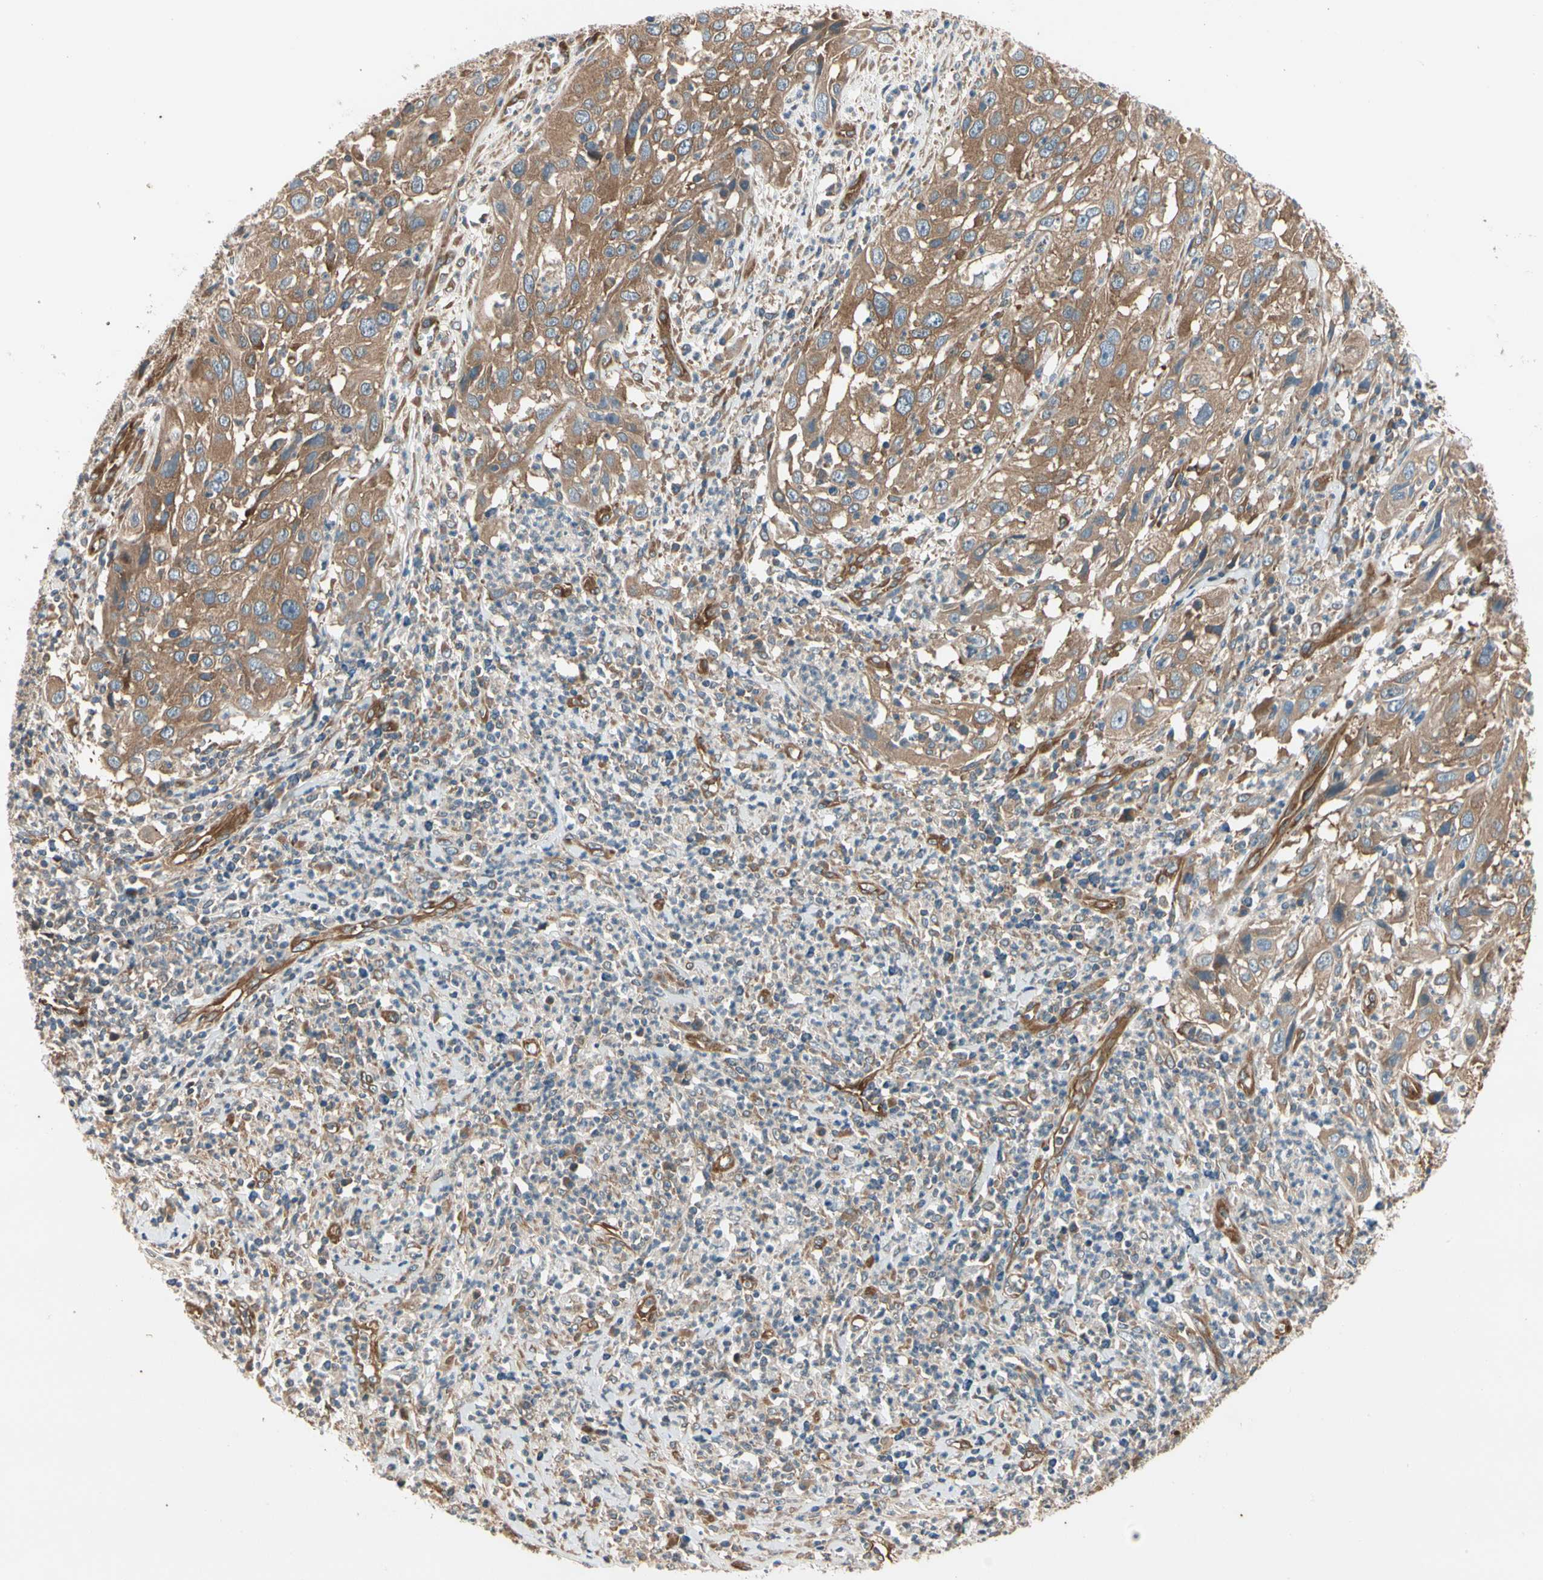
{"staining": {"intensity": "moderate", "quantity": ">75%", "location": "cytoplasmic/membranous"}, "tissue": "cervical cancer", "cell_type": "Tumor cells", "image_type": "cancer", "snomed": [{"axis": "morphology", "description": "Squamous cell carcinoma, NOS"}, {"axis": "topography", "description": "Cervix"}], "caption": "Cervical cancer (squamous cell carcinoma) stained for a protein exhibits moderate cytoplasmic/membranous positivity in tumor cells.", "gene": "ROCK2", "patient": {"sex": "female", "age": 32}}